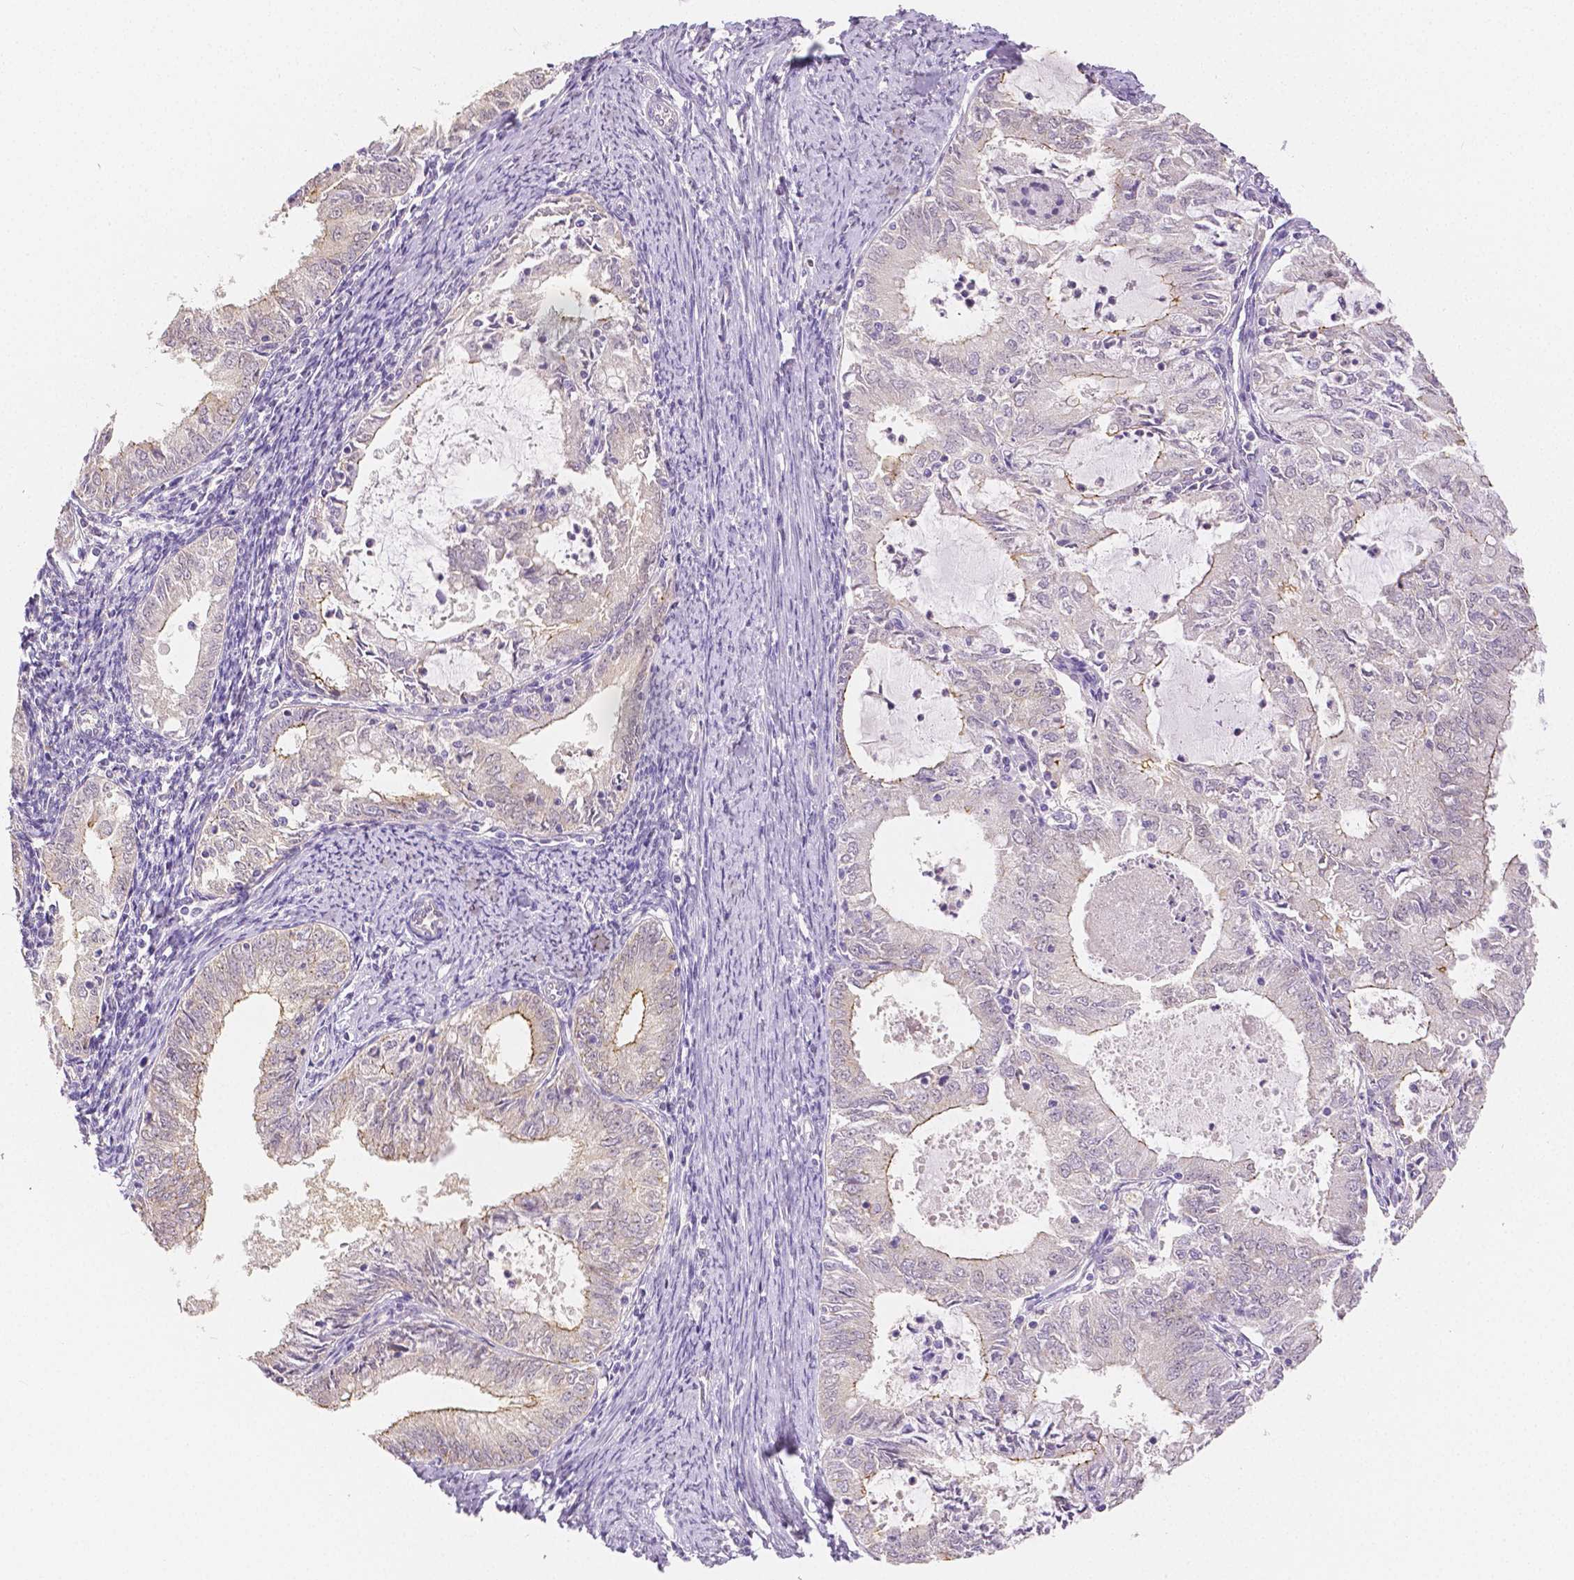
{"staining": {"intensity": "negative", "quantity": "none", "location": "none"}, "tissue": "endometrial cancer", "cell_type": "Tumor cells", "image_type": "cancer", "snomed": [{"axis": "morphology", "description": "Adenocarcinoma, NOS"}, {"axis": "topography", "description": "Endometrium"}], "caption": "Immunohistochemistry photomicrograph of endometrial adenocarcinoma stained for a protein (brown), which exhibits no expression in tumor cells. (DAB (3,3'-diaminobenzidine) immunohistochemistry (IHC) with hematoxylin counter stain).", "gene": "OCLN", "patient": {"sex": "female", "age": 57}}